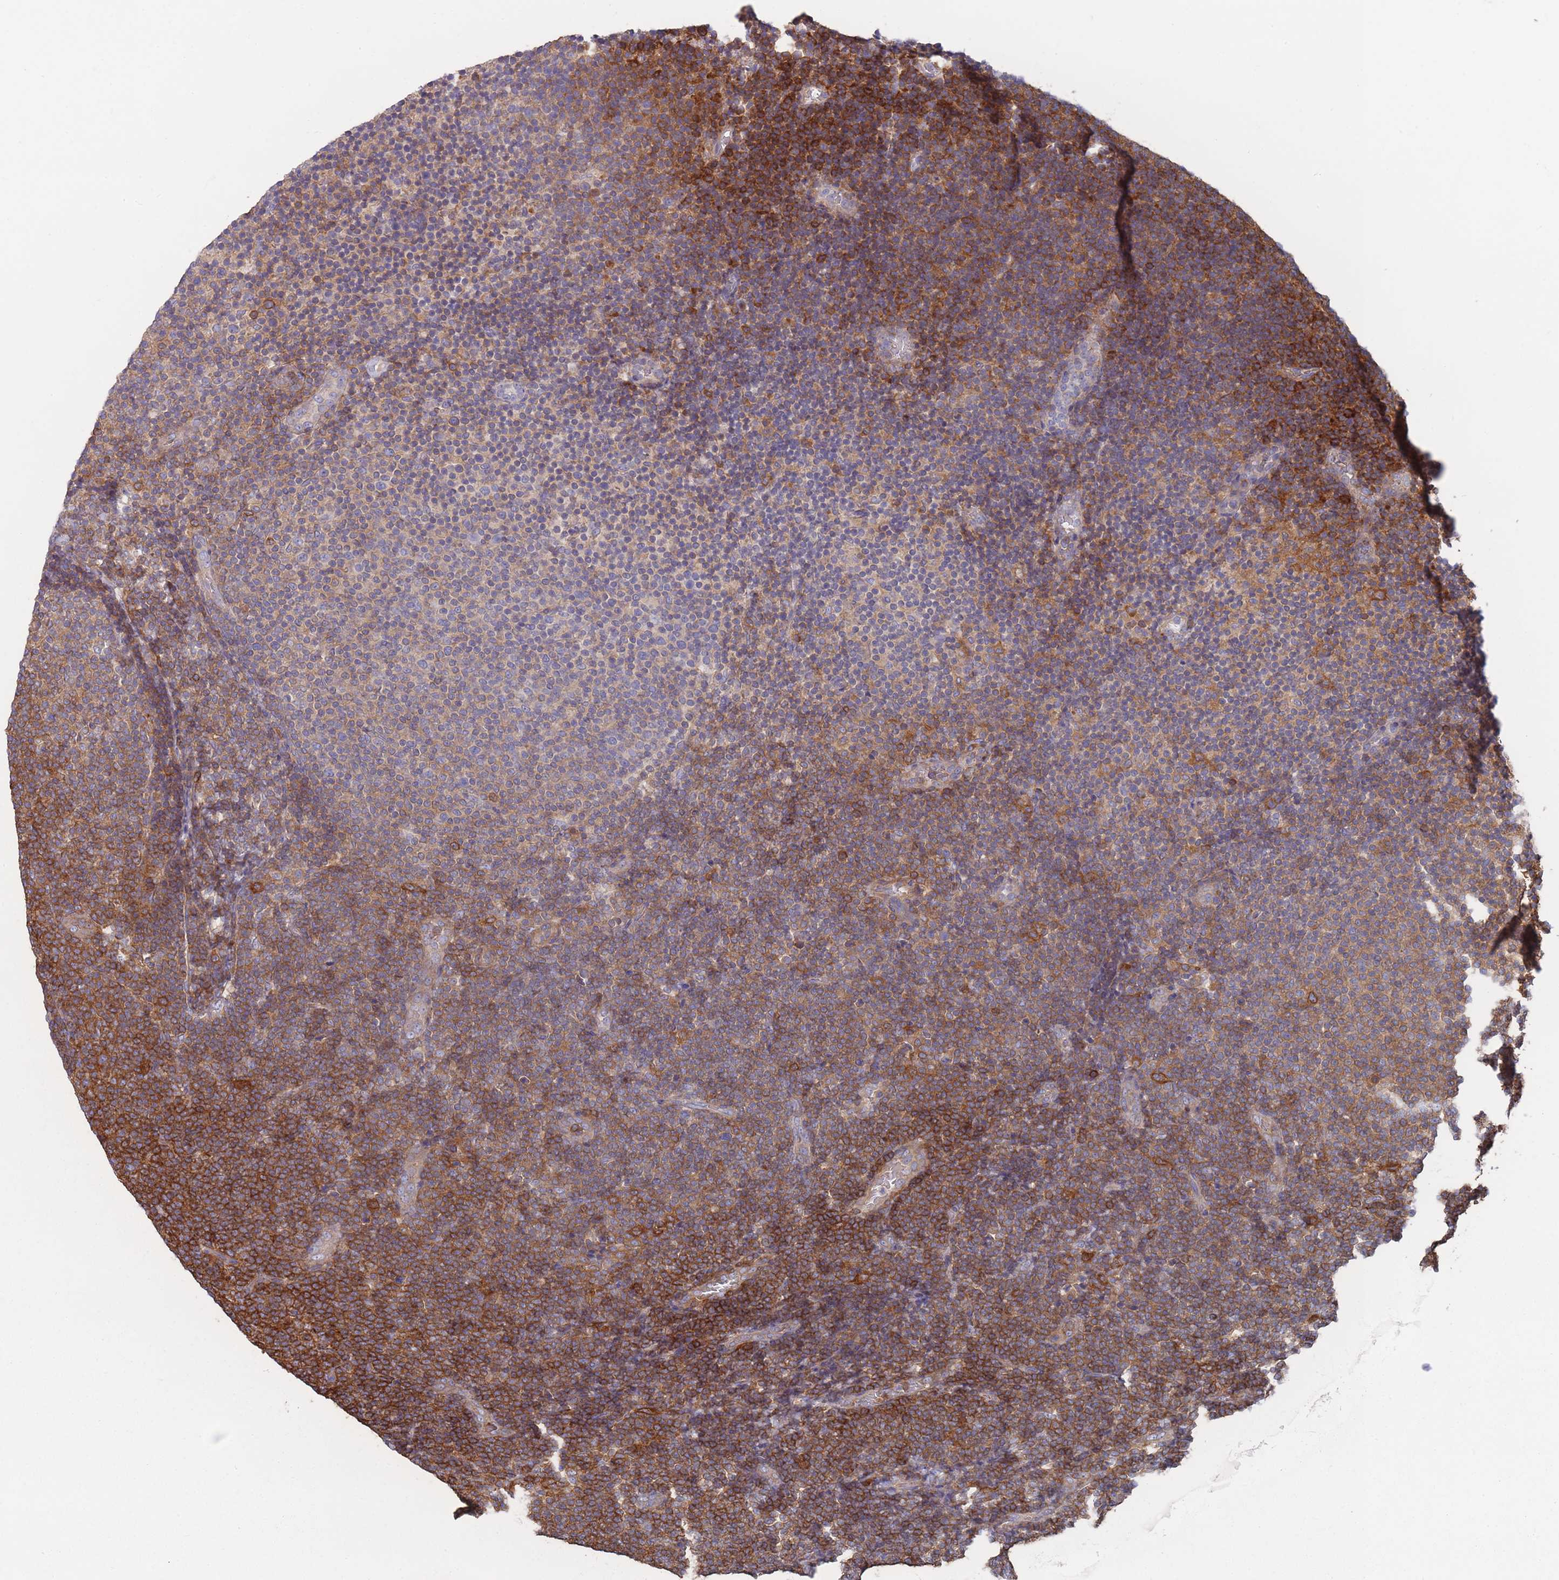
{"staining": {"intensity": "strong", "quantity": "25%-75%", "location": "cytoplasmic/membranous"}, "tissue": "lymphoma", "cell_type": "Tumor cells", "image_type": "cancer", "snomed": [{"axis": "morphology", "description": "Malignant lymphoma, non-Hodgkin's type, Low grade"}, {"axis": "topography", "description": "Lymph node"}], "caption": "Approximately 25%-75% of tumor cells in low-grade malignant lymphoma, non-Hodgkin's type display strong cytoplasmic/membranous protein positivity as visualized by brown immunohistochemical staining.", "gene": "SCCPDH", "patient": {"sex": "male", "age": 66}}